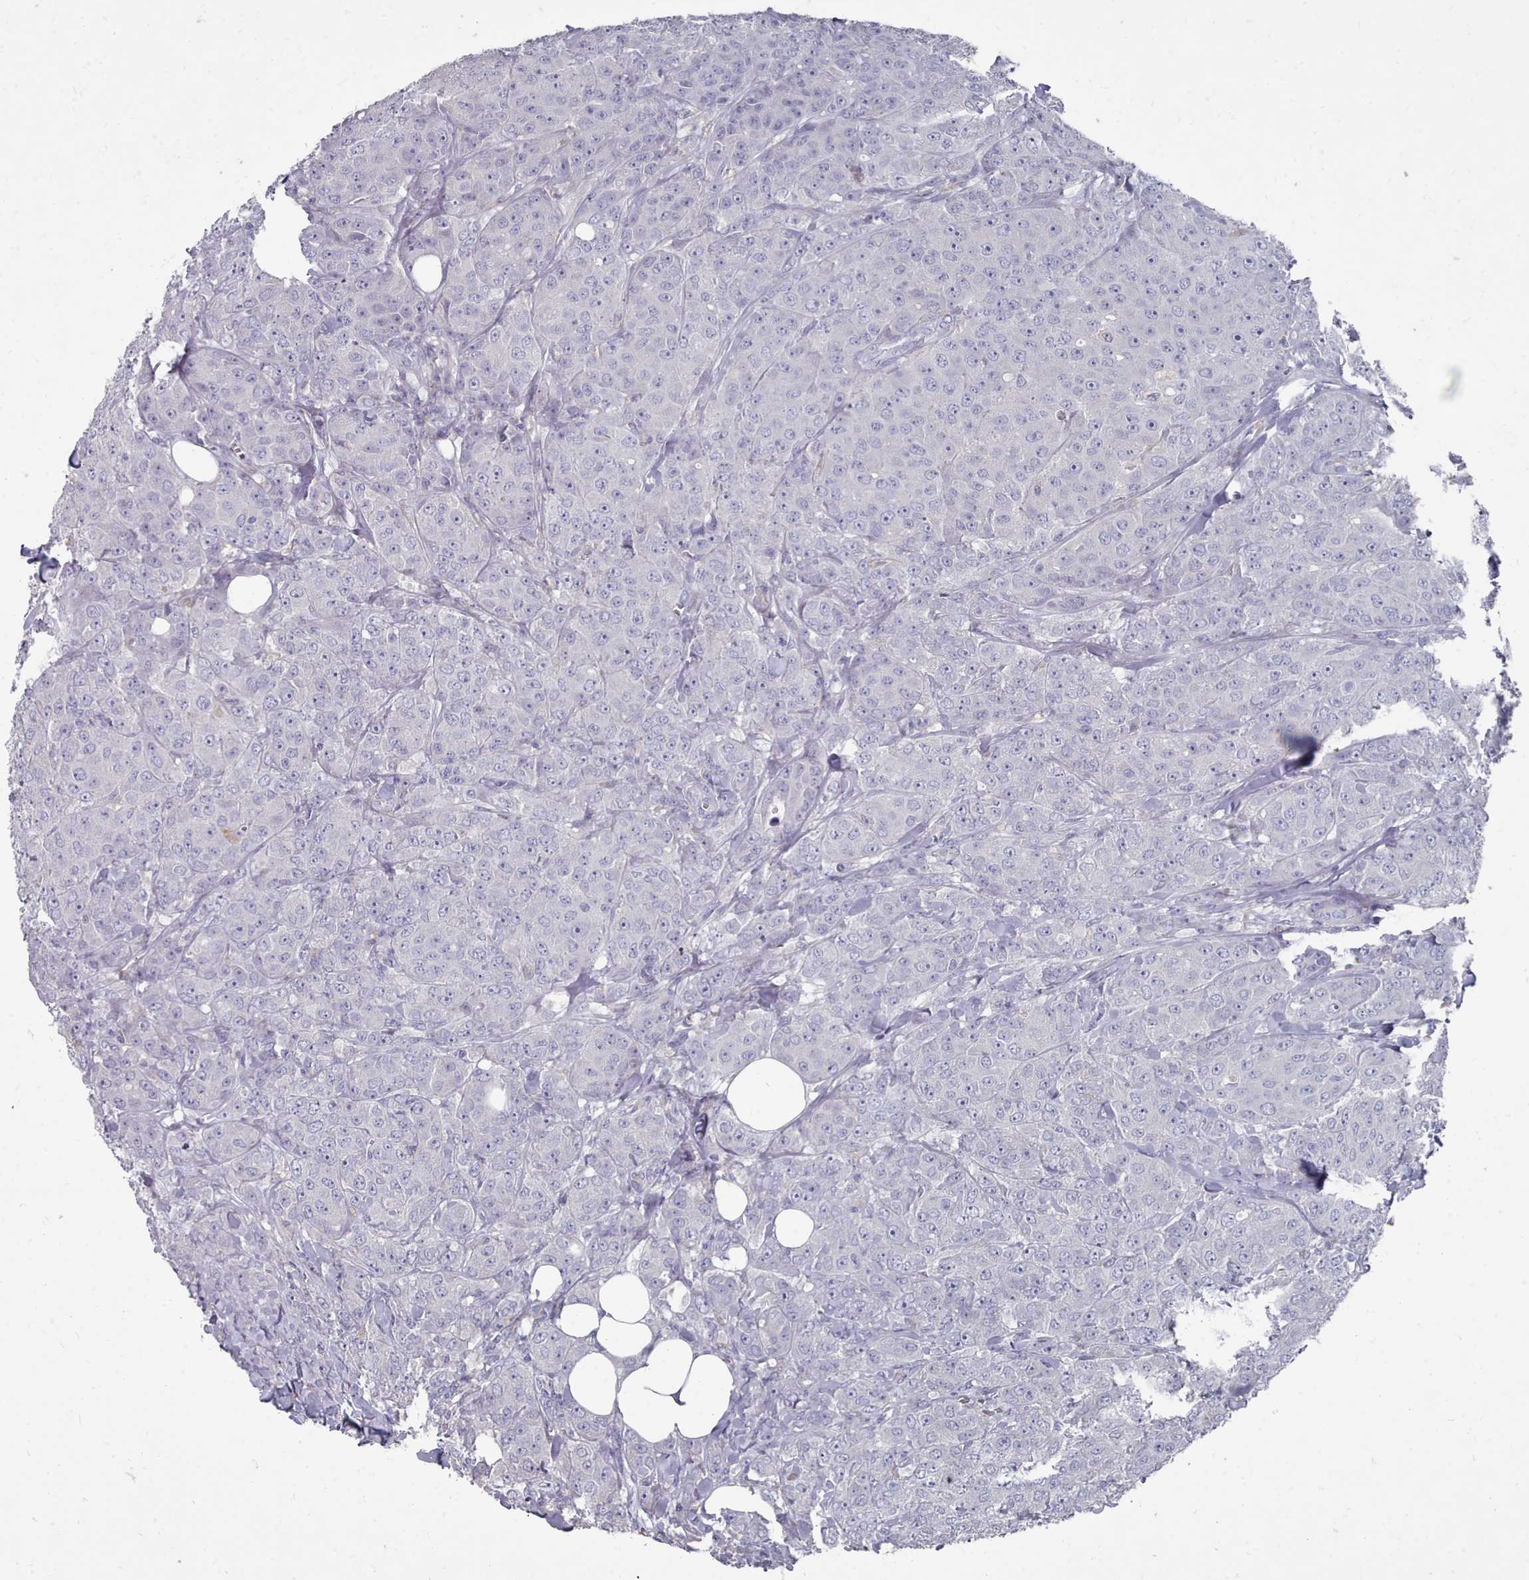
{"staining": {"intensity": "negative", "quantity": "none", "location": "none"}, "tissue": "breast cancer", "cell_type": "Tumor cells", "image_type": "cancer", "snomed": [{"axis": "morphology", "description": "Duct carcinoma"}, {"axis": "topography", "description": "Breast"}], "caption": "The histopathology image reveals no staining of tumor cells in breast cancer (intraductal carcinoma).", "gene": "OTULINL", "patient": {"sex": "female", "age": 43}}